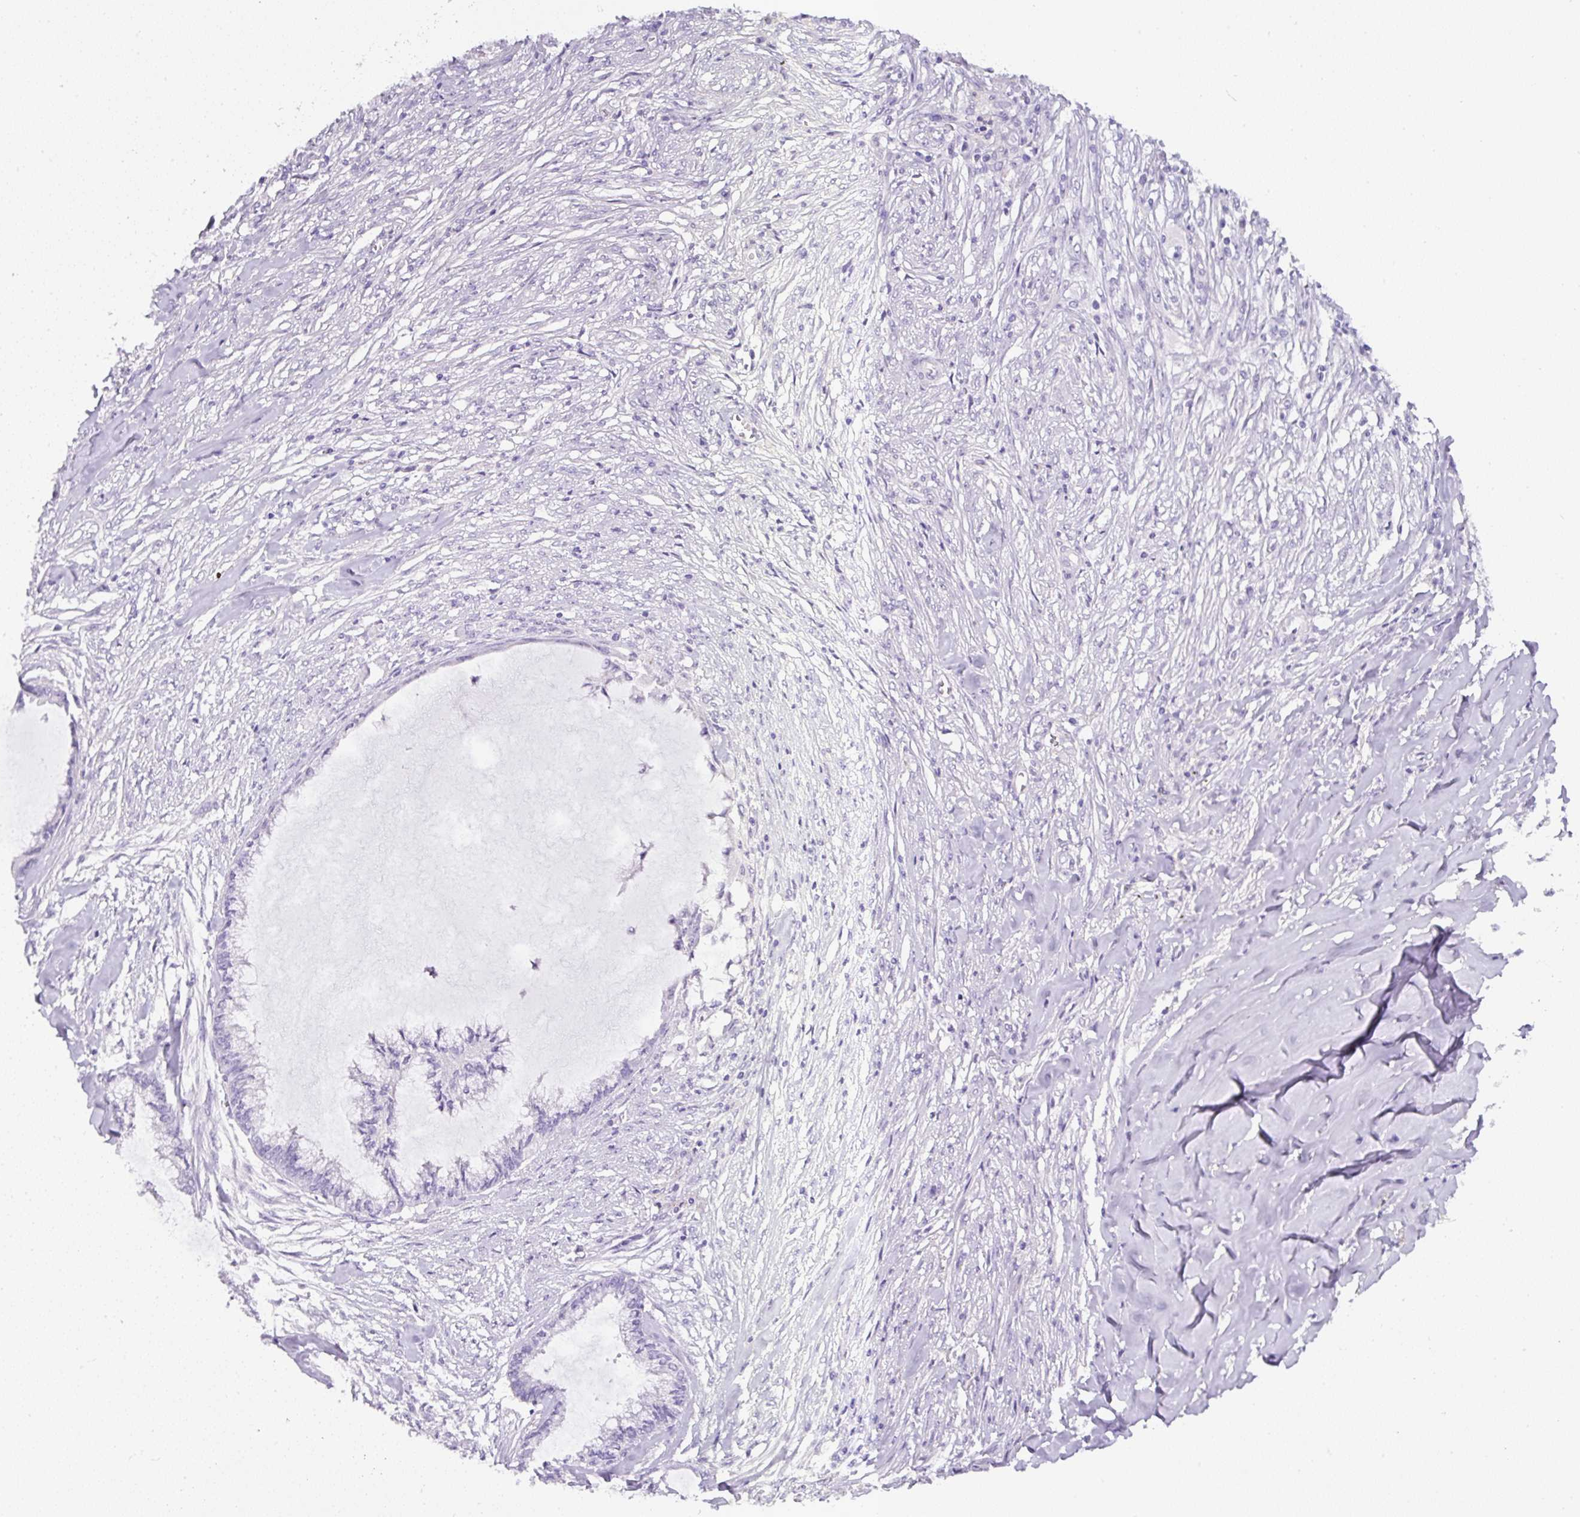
{"staining": {"intensity": "negative", "quantity": "none", "location": "none"}, "tissue": "endometrial cancer", "cell_type": "Tumor cells", "image_type": "cancer", "snomed": [{"axis": "morphology", "description": "Adenocarcinoma, NOS"}, {"axis": "topography", "description": "Endometrium"}], "caption": "Adenocarcinoma (endometrial) stained for a protein using IHC reveals no expression tumor cells.", "gene": "OR14A2", "patient": {"sex": "female", "age": 86}}